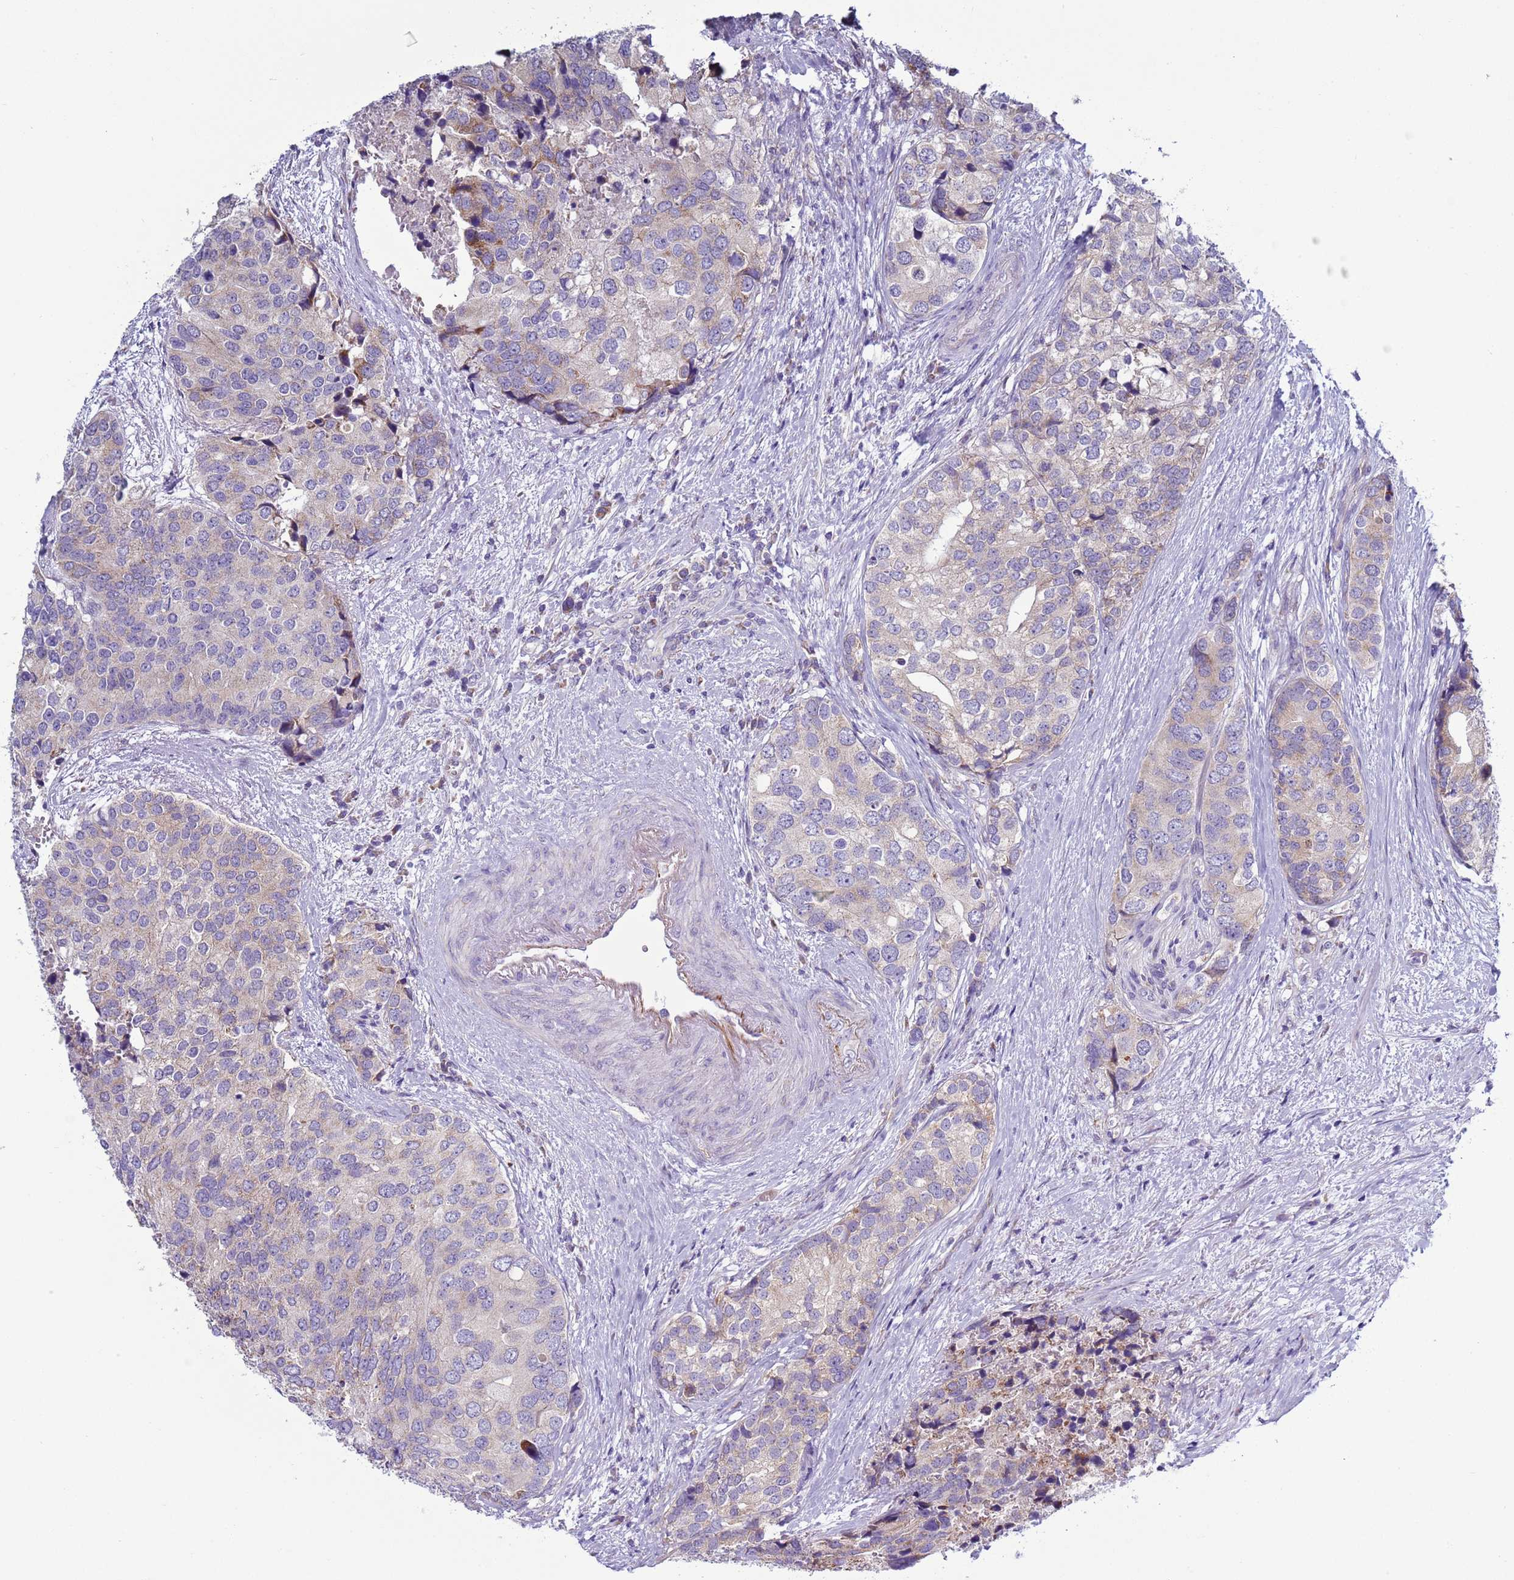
{"staining": {"intensity": "moderate", "quantity": "<25%", "location": "cytoplasmic/membranous"}, "tissue": "prostate cancer", "cell_type": "Tumor cells", "image_type": "cancer", "snomed": [{"axis": "morphology", "description": "Adenocarcinoma, High grade"}, {"axis": "topography", "description": "Prostate"}], "caption": "Approximately <25% of tumor cells in prostate cancer (adenocarcinoma (high-grade)) exhibit moderate cytoplasmic/membranous protein expression as visualized by brown immunohistochemical staining.", "gene": "ABHD17B", "patient": {"sex": "male", "age": 62}}